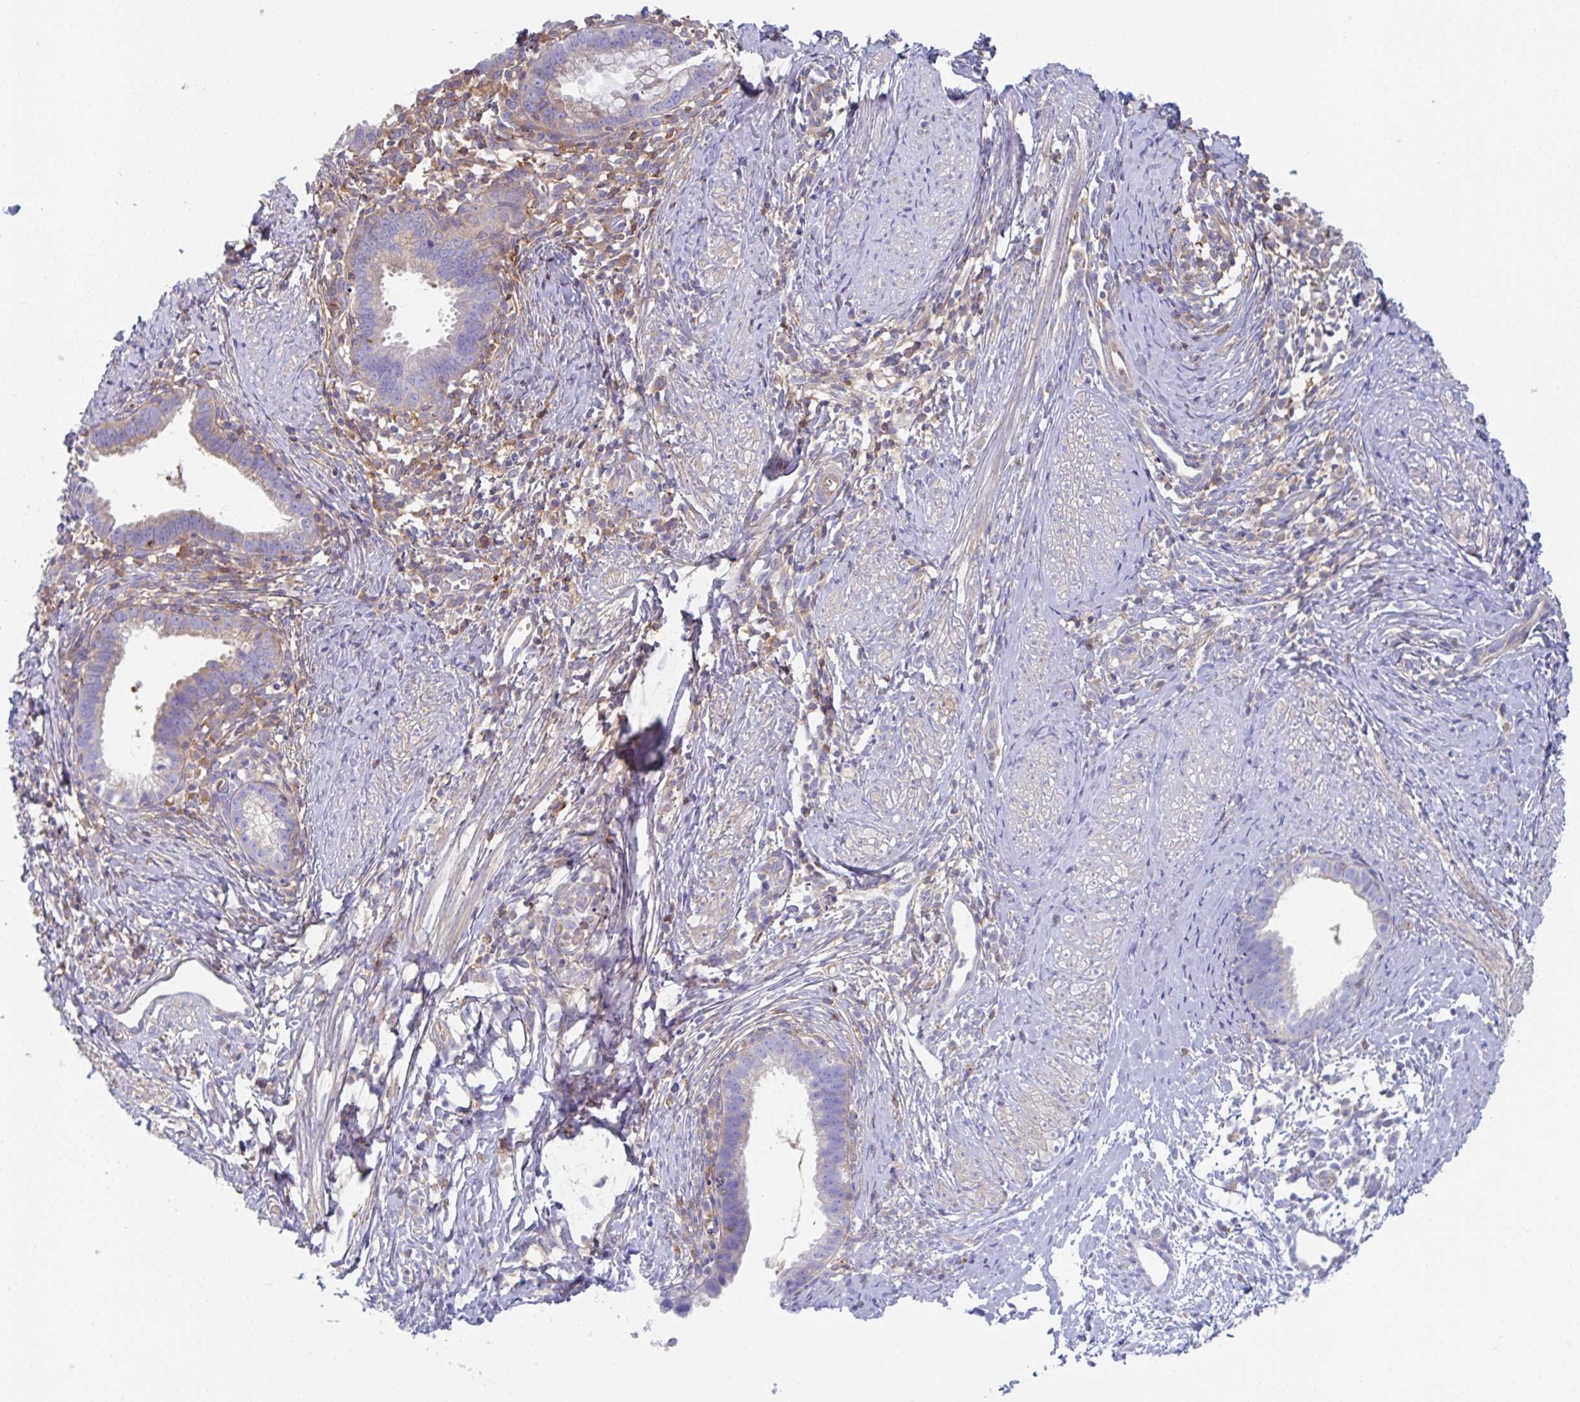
{"staining": {"intensity": "weak", "quantity": "<25%", "location": "cytoplasmic/membranous"}, "tissue": "cervical cancer", "cell_type": "Tumor cells", "image_type": "cancer", "snomed": [{"axis": "morphology", "description": "Adenocarcinoma, NOS"}, {"axis": "topography", "description": "Cervix"}], "caption": "Immunohistochemistry (IHC) micrograph of neoplastic tissue: adenocarcinoma (cervical) stained with DAB demonstrates no significant protein expression in tumor cells.", "gene": "AMPD2", "patient": {"sex": "female", "age": 36}}